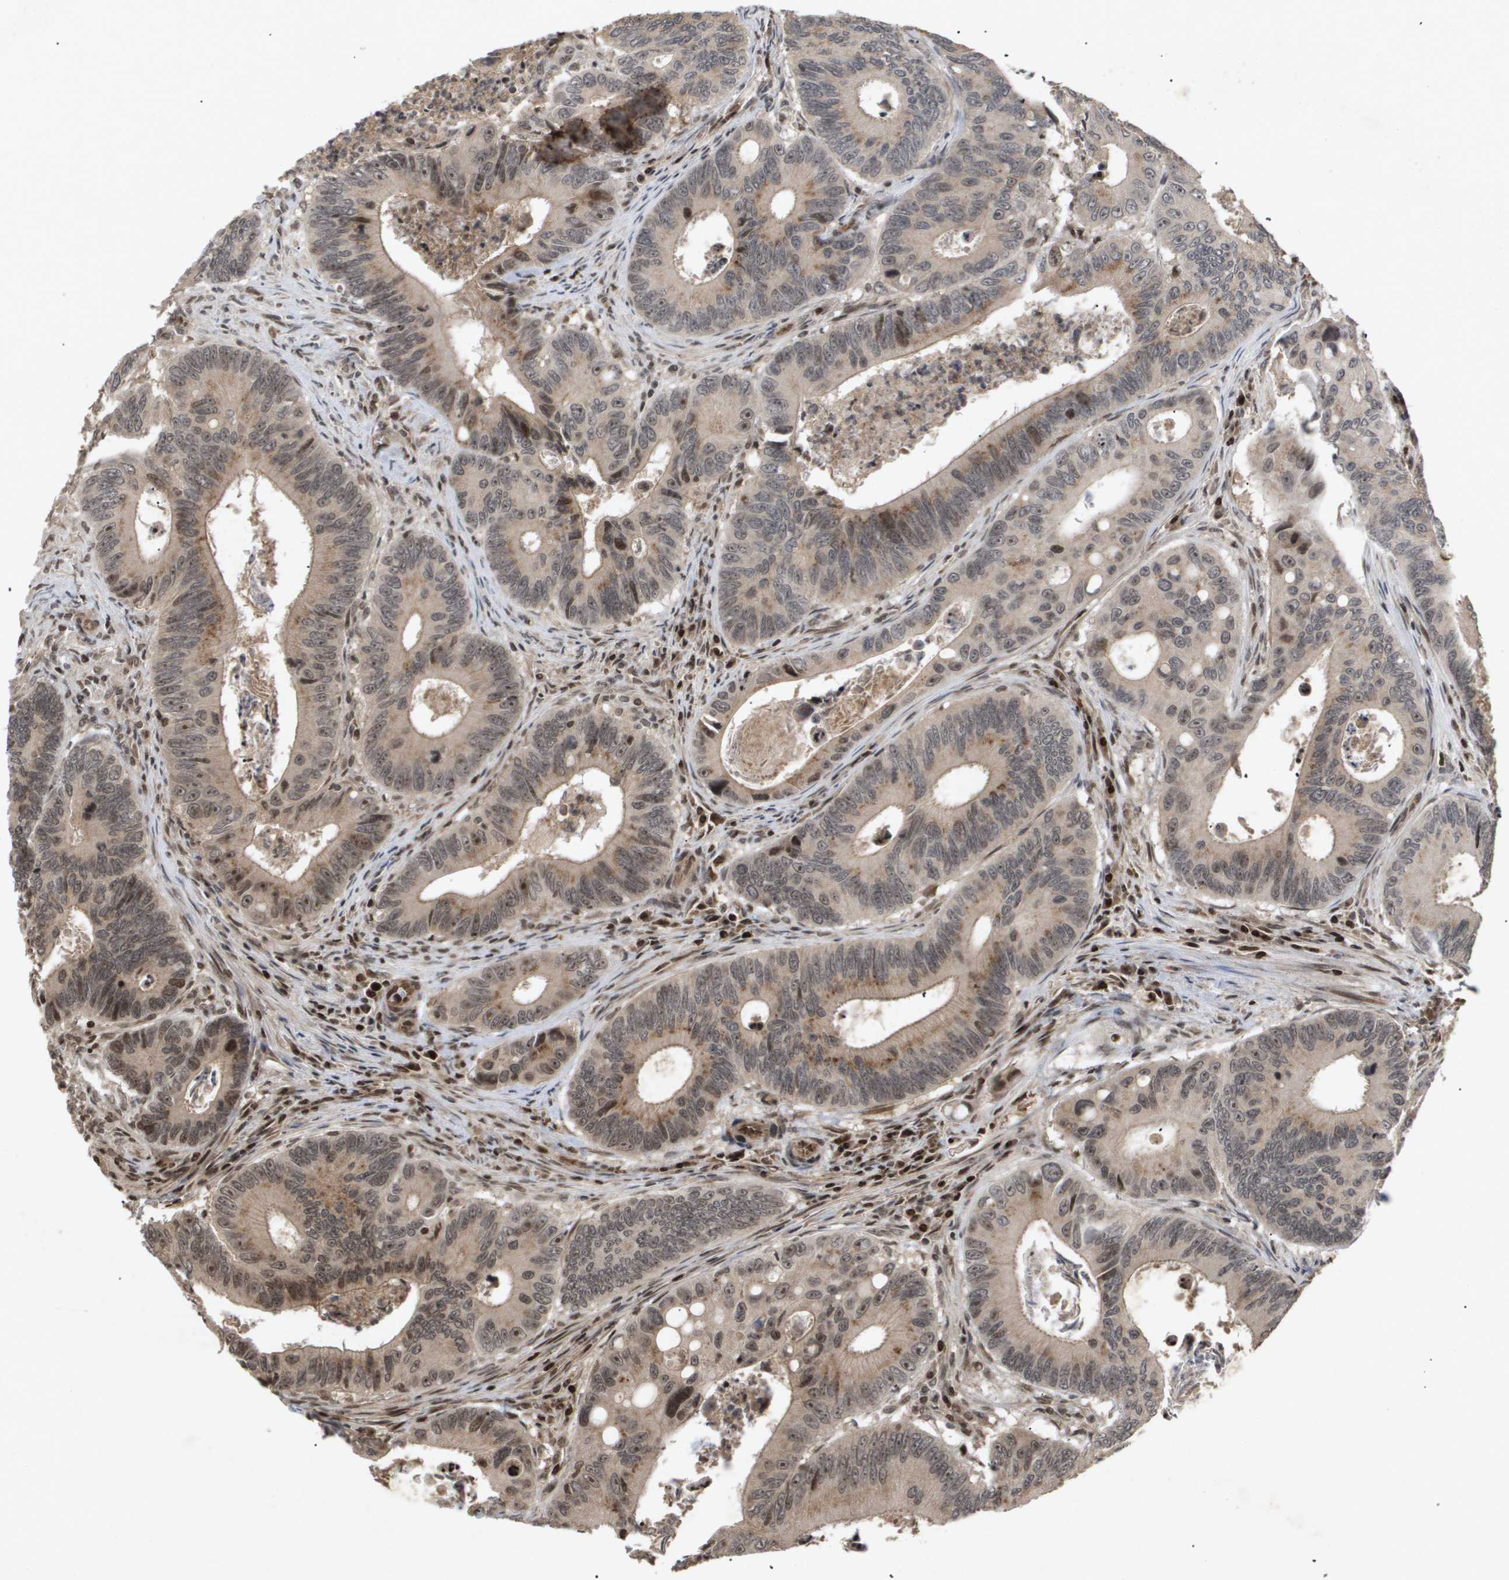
{"staining": {"intensity": "moderate", "quantity": "<25%", "location": "cytoplasmic/membranous,nuclear"}, "tissue": "colorectal cancer", "cell_type": "Tumor cells", "image_type": "cancer", "snomed": [{"axis": "morphology", "description": "Inflammation, NOS"}, {"axis": "morphology", "description": "Adenocarcinoma, NOS"}, {"axis": "topography", "description": "Colon"}], "caption": "Colorectal adenocarcinoma was stained to show a protein in brown. There is low levels of moderate cytoplasmic/membranous and nuclear expression in approximately <25% of tumor cells.", "gene": "HSPA6", "patient": {"sex": "male", "age": 72}}